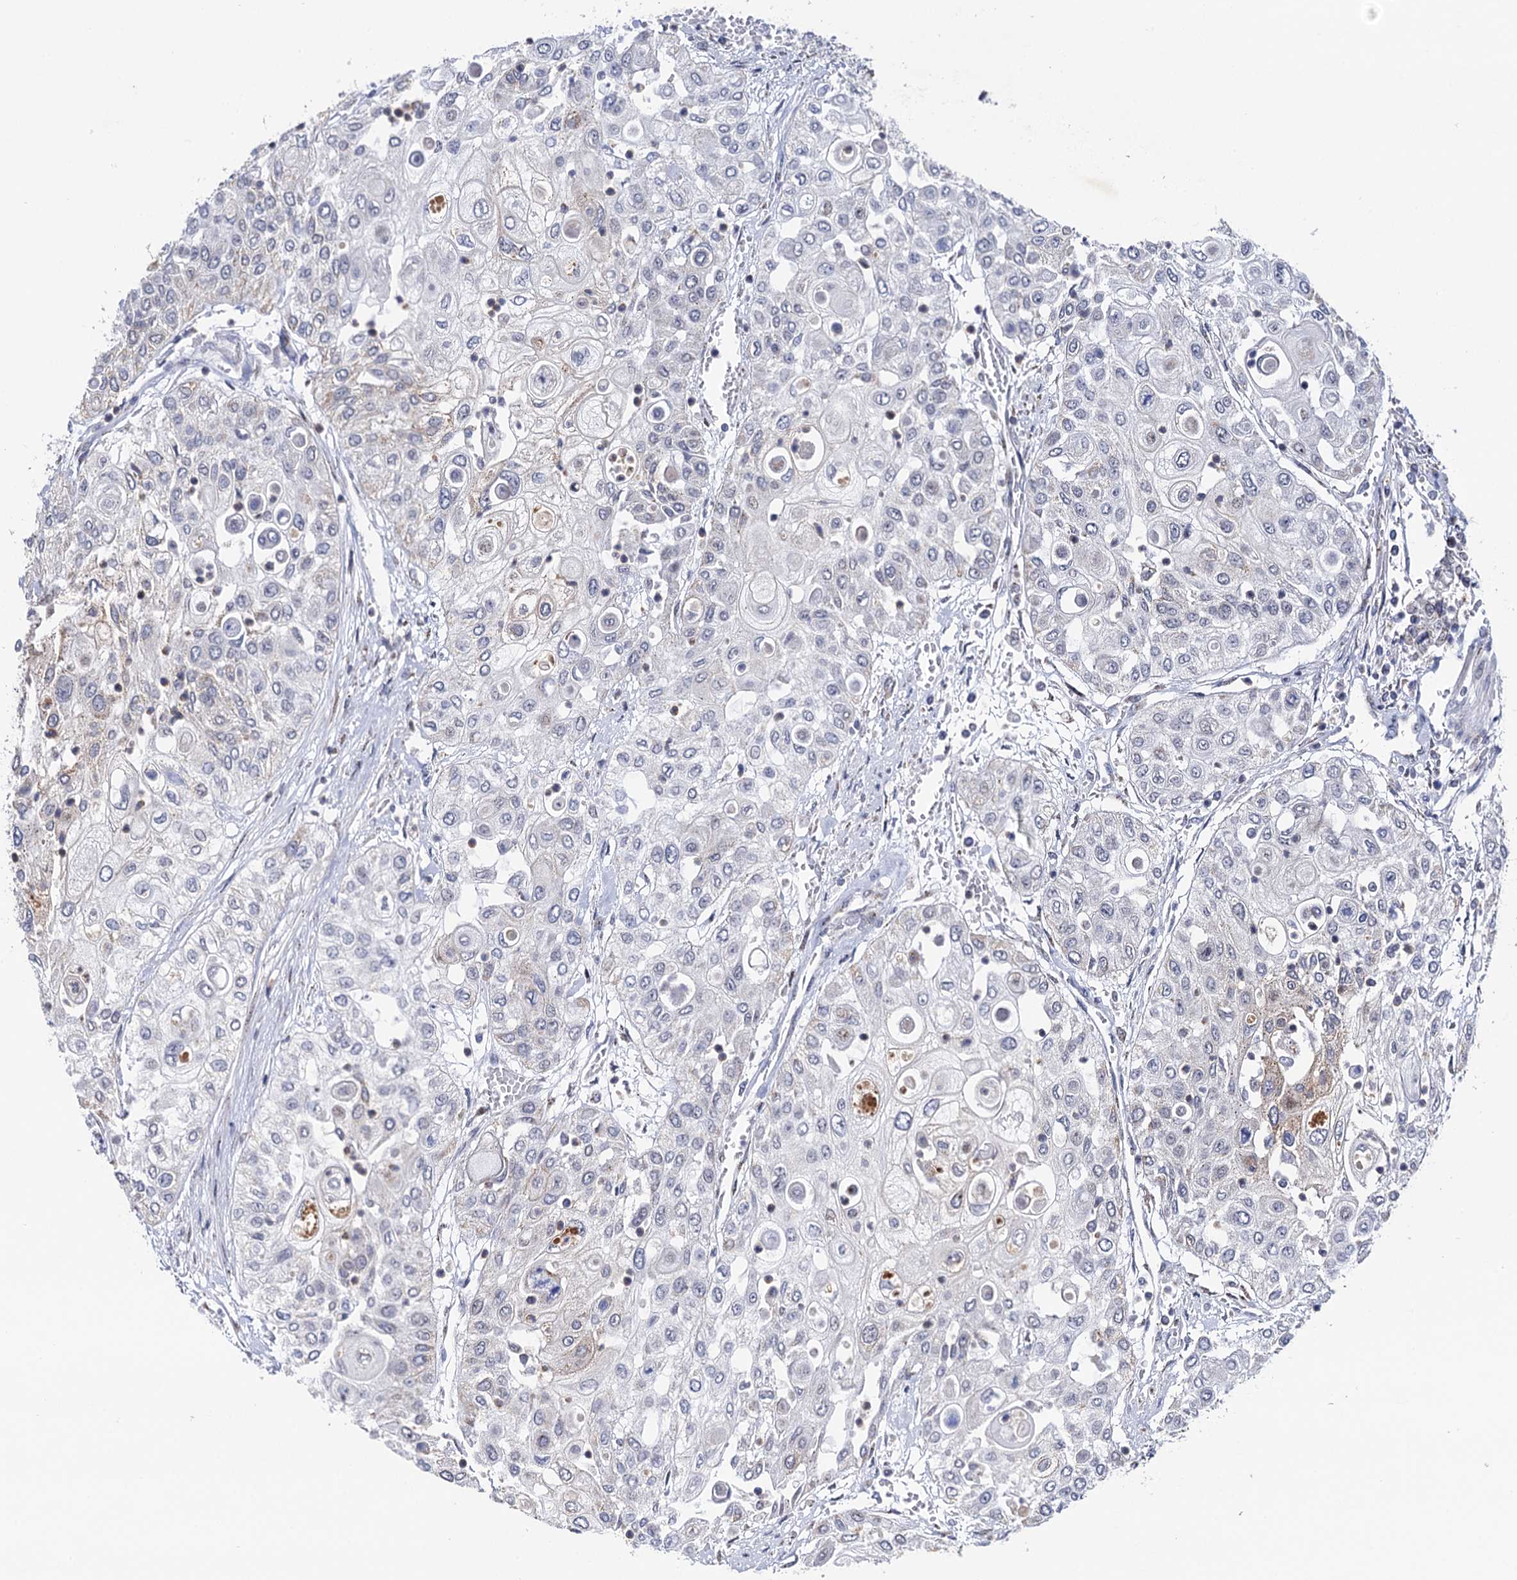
{"staining": {"intensity": "weak", "quantity": "<25%", "location": "cytoplasmic/membranous"}, "tissue": "urothelial cancer", "cell_type": "Tumor cells", "image_type": "cancer", "snomed": [{"axis": "morphology", "description": "Urothelial carcinoma, High grade"}, {"axis": "topography", "description": "Urinary bladder"}], "caption": "High power microscopy photomicrograph of an immunohistochemistry (IHC) photomicrograph of urothelial carcinoma (high-grade), revealing no significant staining in tumor cells.", "gene": "THAP2", "patient": {"sex": "female", "age": 79}}